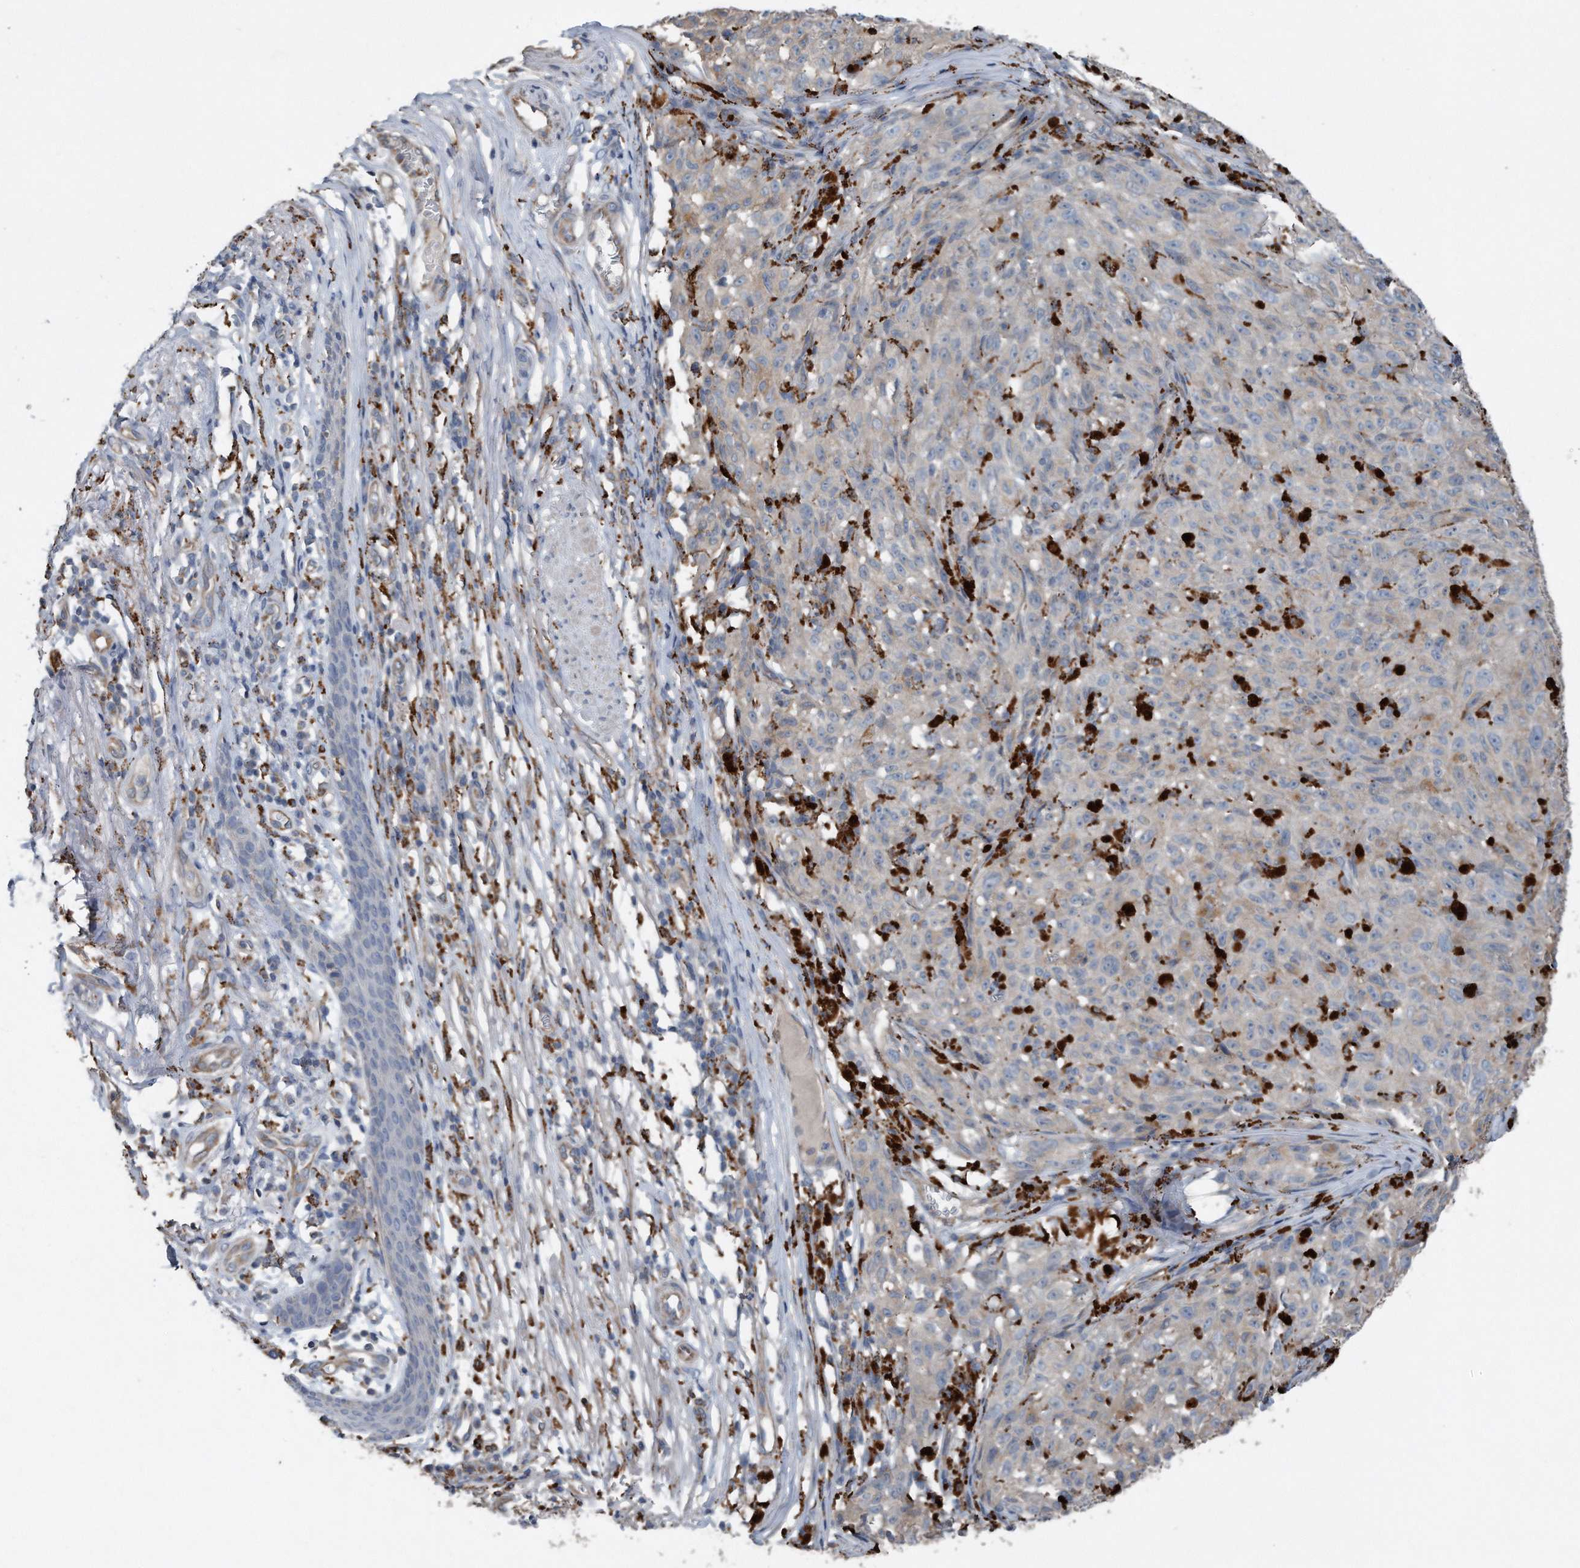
{"staining": {"intensity": "negative", "quantity": "none", "location": "none"}, "tissue": "melanoma", "cell_type": "Tumor cells", "image_type": "cancer", "snomed": [{"axis": "morphology", "description": "Malignant melanoma, NOS"}, {"axis": "topography", "description": "Skin"}], "caption": "Photomicrograph shows no significant protein positivity in tumor cells of malignant melanoma.", "gene": "ZNF772", "patient": {"sex": "female", "age": 82}}